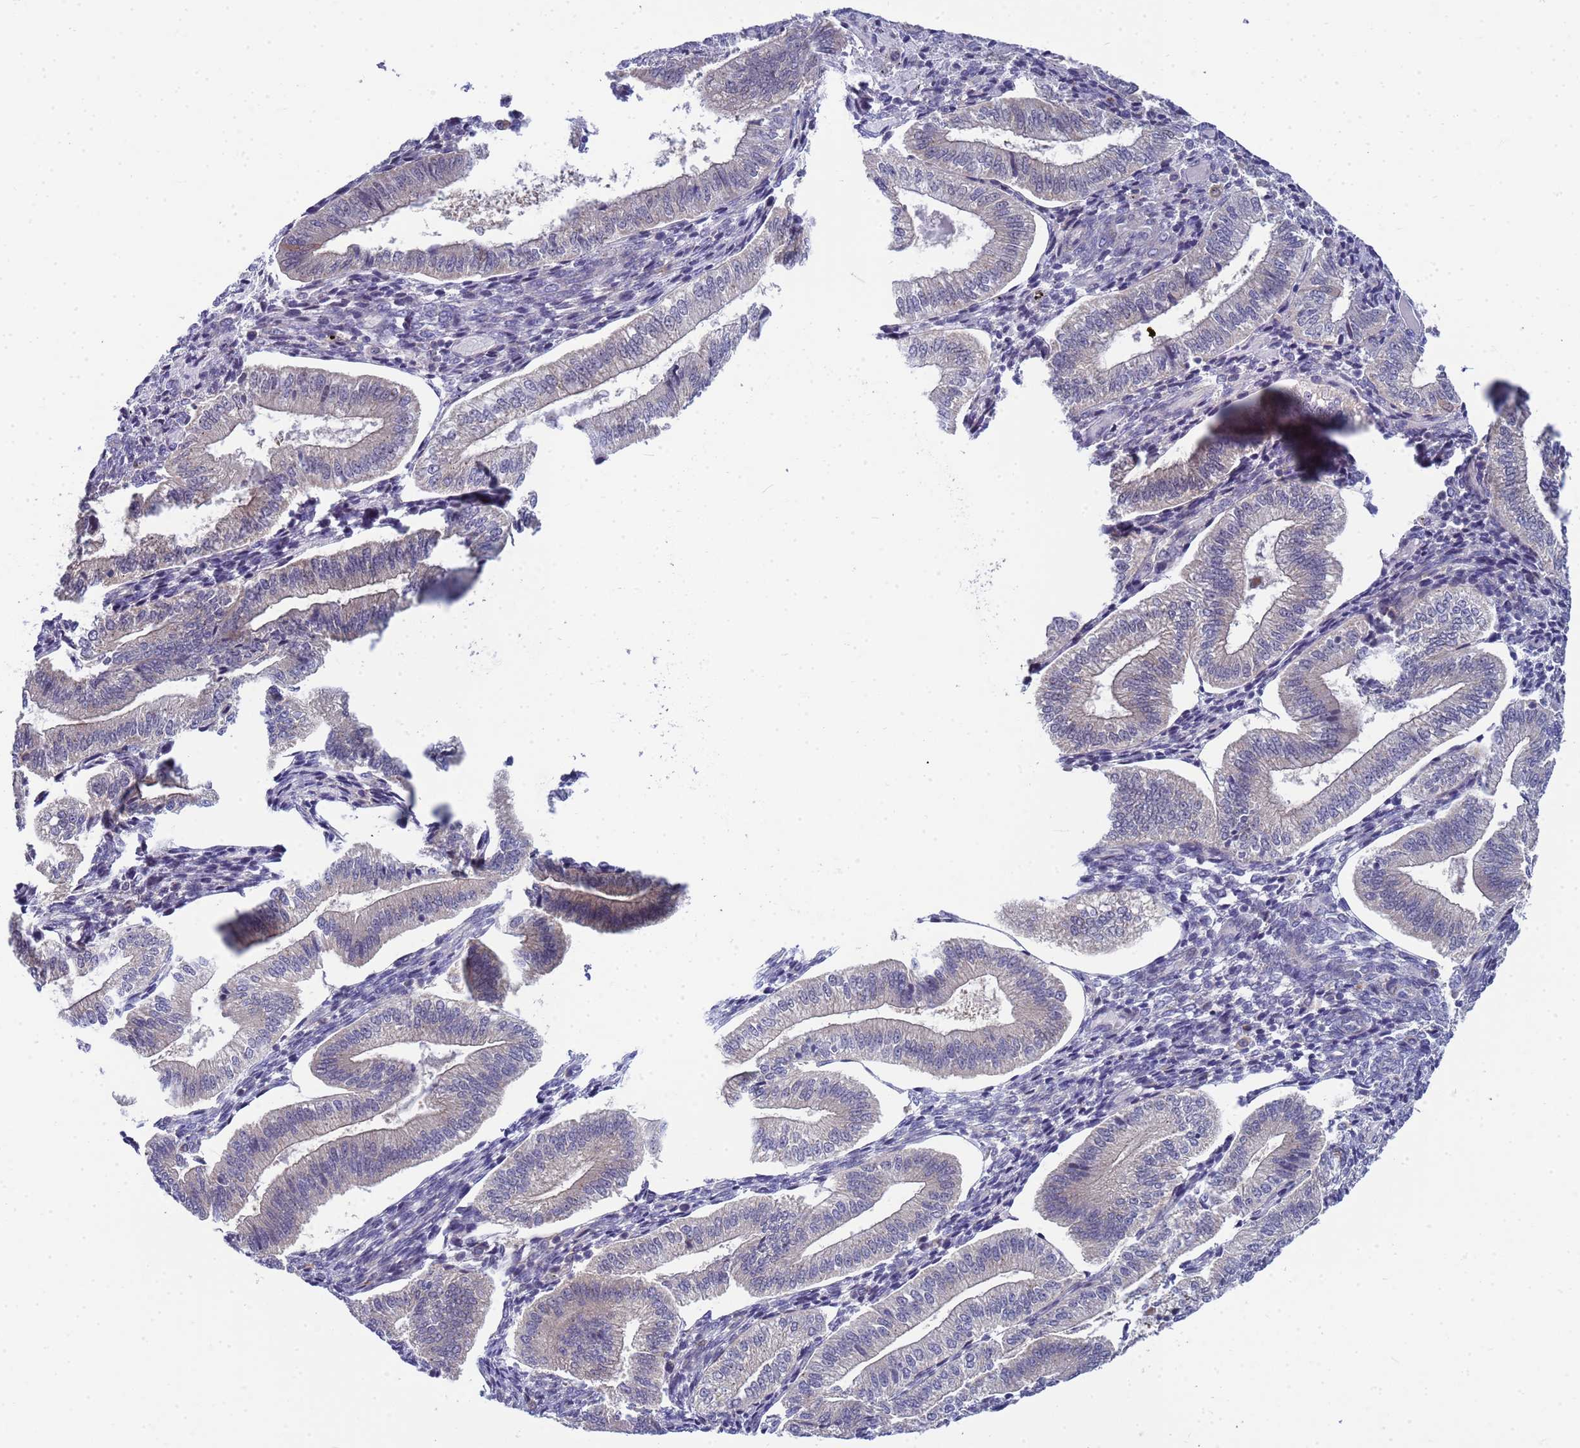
{"staining": {"intensity": "negative", "quantity": "none", "location": "none"}, "tissue": "endometrium", "cell_type": "Cells in endometrial stroma", "image_type": "normal", "snomed": [{"axis": "morphology", "description": "Normal tissue, NOS"}, {"axis": "topography", "description": "Endometrium"}], "caption": "IHC histopathology image of unremarkable endometrium stained for a protein (brown), which reveals no staining in cells in endometrial stroma. (DAB (3,3'-diaminobenzidine) immunohistochemistry (IHC) visualized using brightfield microscopy, high magnification).", "gene": "ENOSF1", "patient": {"sex": "female", "age": 34}}